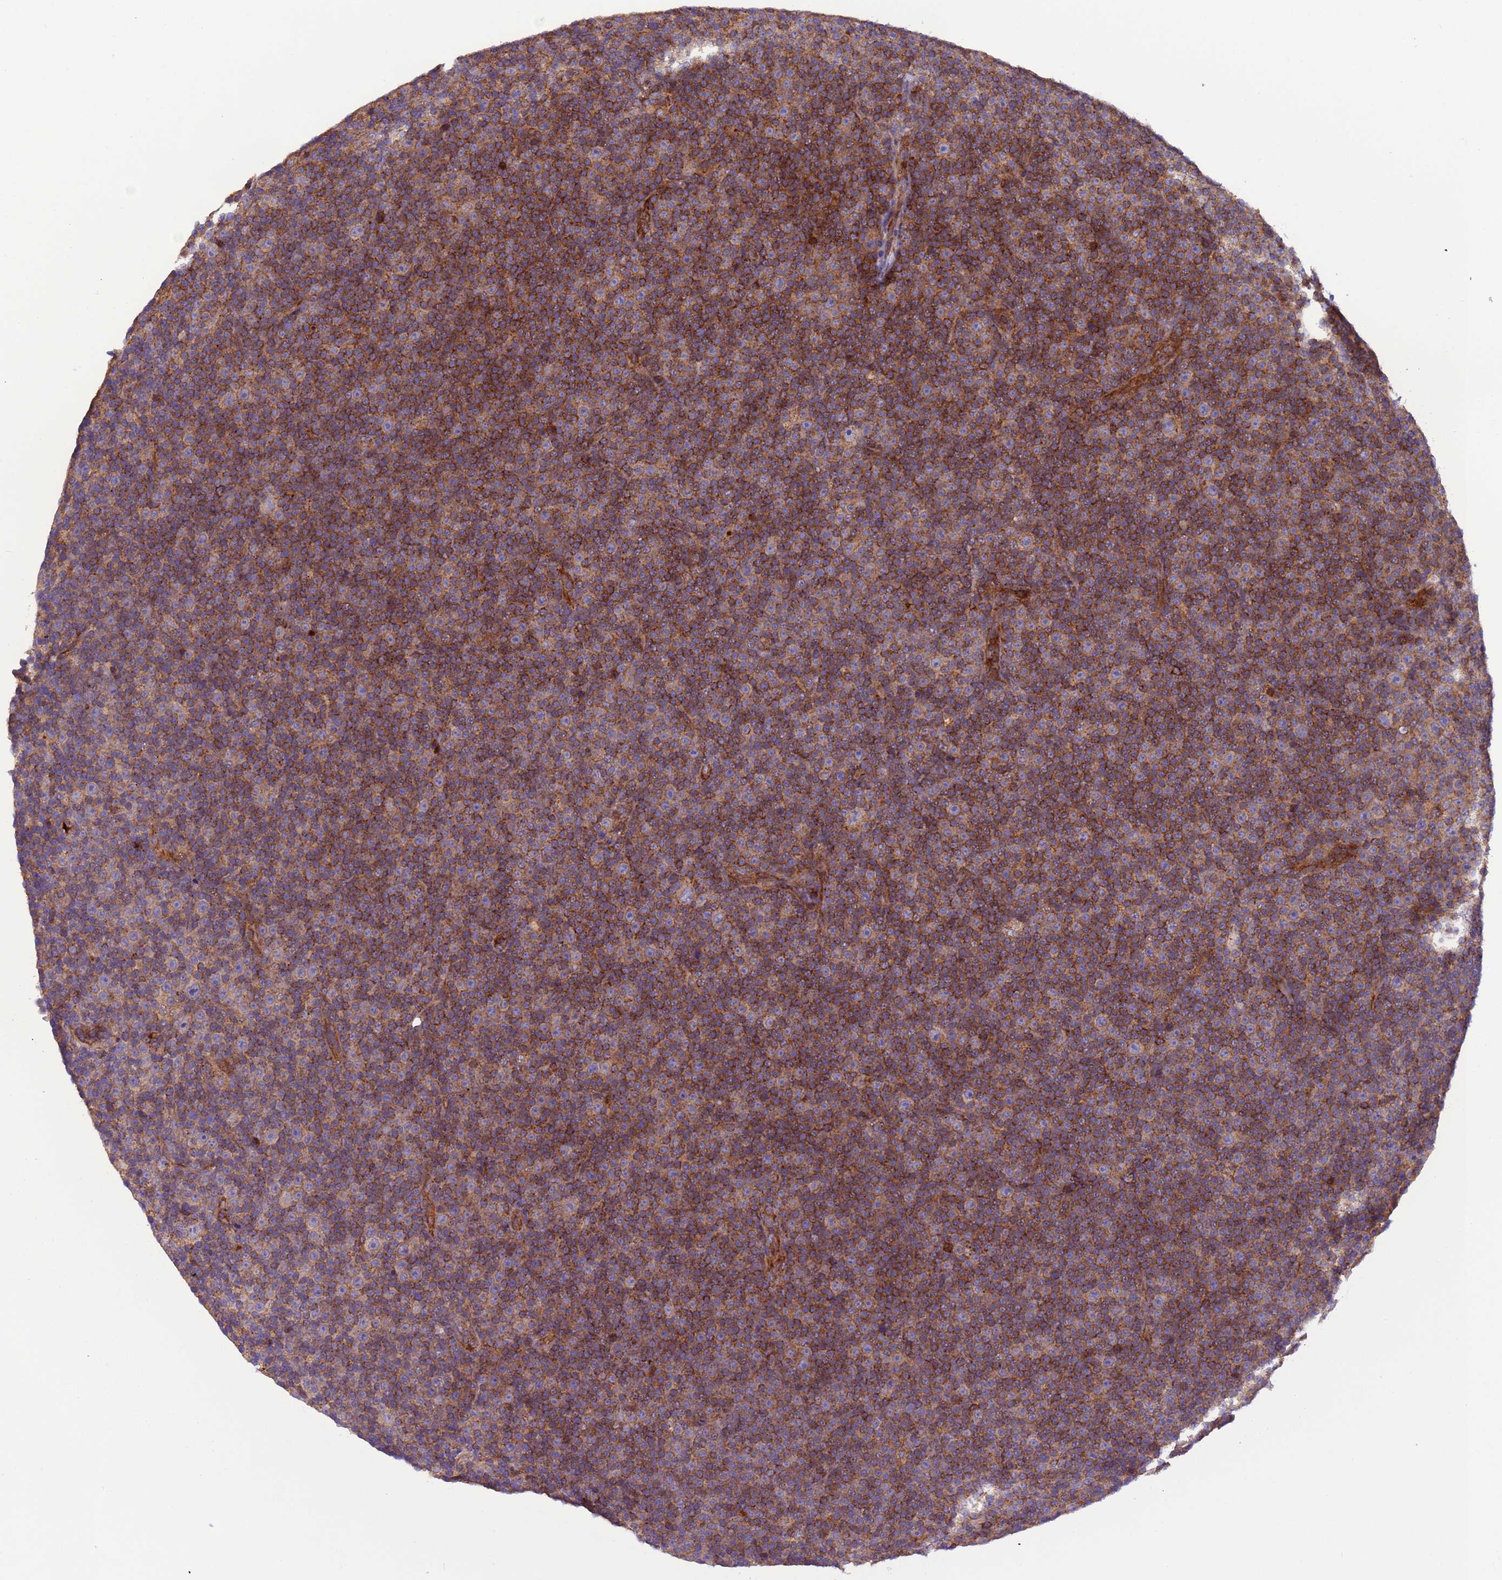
{"staining": {"intensity": "moderate", "quantity": ">75%", "location": "cytoplasmic/membranous"}, "tissue": "lymphoma", "cell_type": "Tumor cells", "image_type": "cancer", "snomed": [{"axis": "morphology", "description": "Malignant lymphoma, non-Hodgkin's type, Low grade"}, {"axis": "topography", "description": "Lymph node"}], "caption": "Protein staining of malignant lymphoma, non-Hodgkin's type (low-grade) tissue demonstrates moderate cytoplasmic/membranous staining in about >75% of tumor cells.", "gene": "PARP16", "patient": {"sex": "female", "age": 67}}